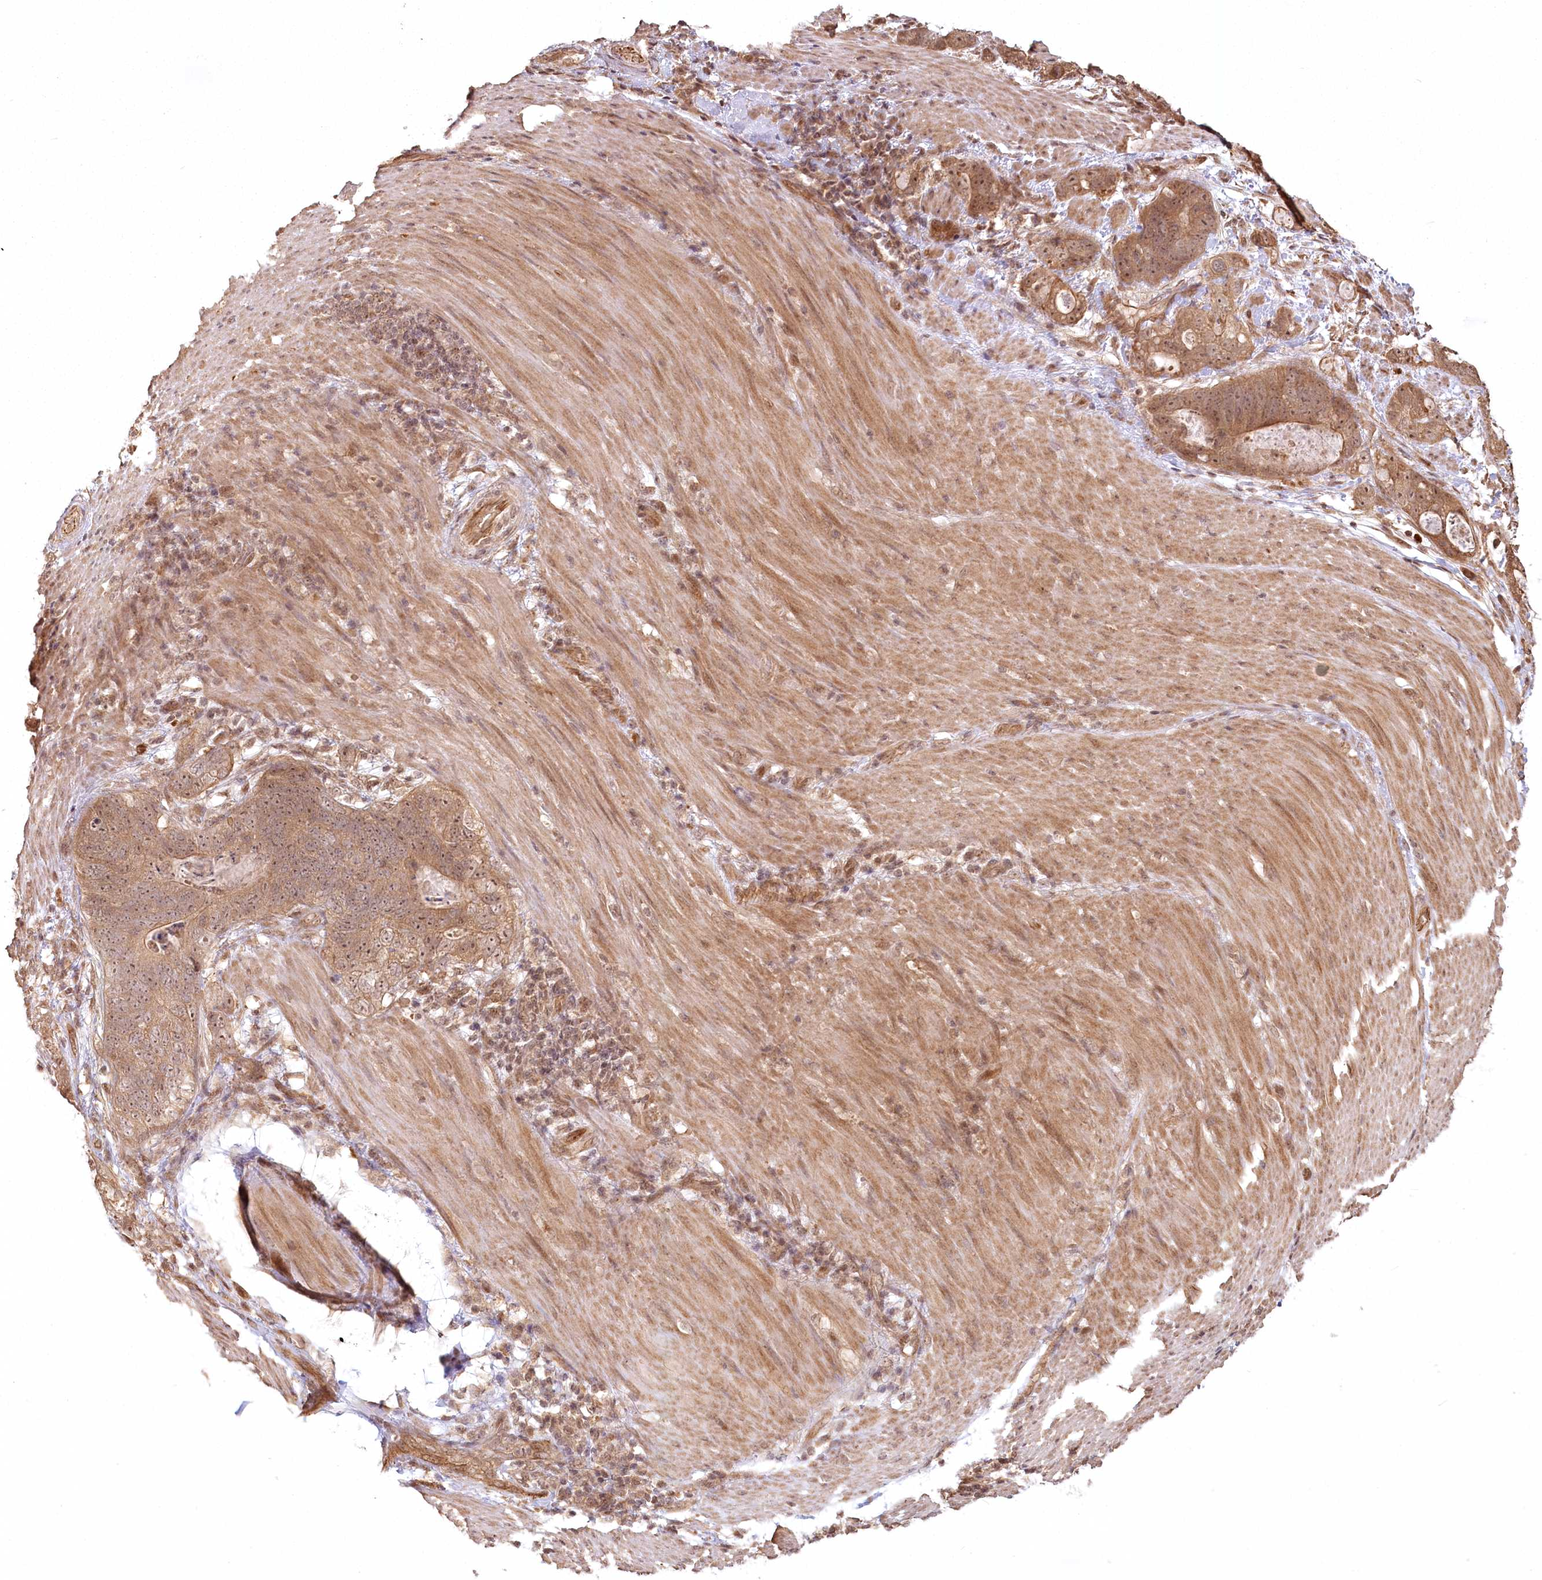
{"staining": {"intensity": "moderate", "quantity": ">75%", "location": "cytoplasmic/membranous,nuclear"}, "tissue": "stomach cancer", "cell_type": "Tumor cells", "image_type": "cancer", "snomed": [{"axis": "morphology", "description": "Normal tissue, NOS"}, {"axis": "morphology", "description": "Adenocarcinoma, NOS"}, {"axis": "topography", "description": "Stomach"}], "caption": "Protein staining displays moderate cytoplasmic/membranous and nuclear staining in approximately >75% of tumor cells in stomach adenocarcinoma.", "gene": "R3HDM2", "patient": {"sex": "female", "age": 89}}